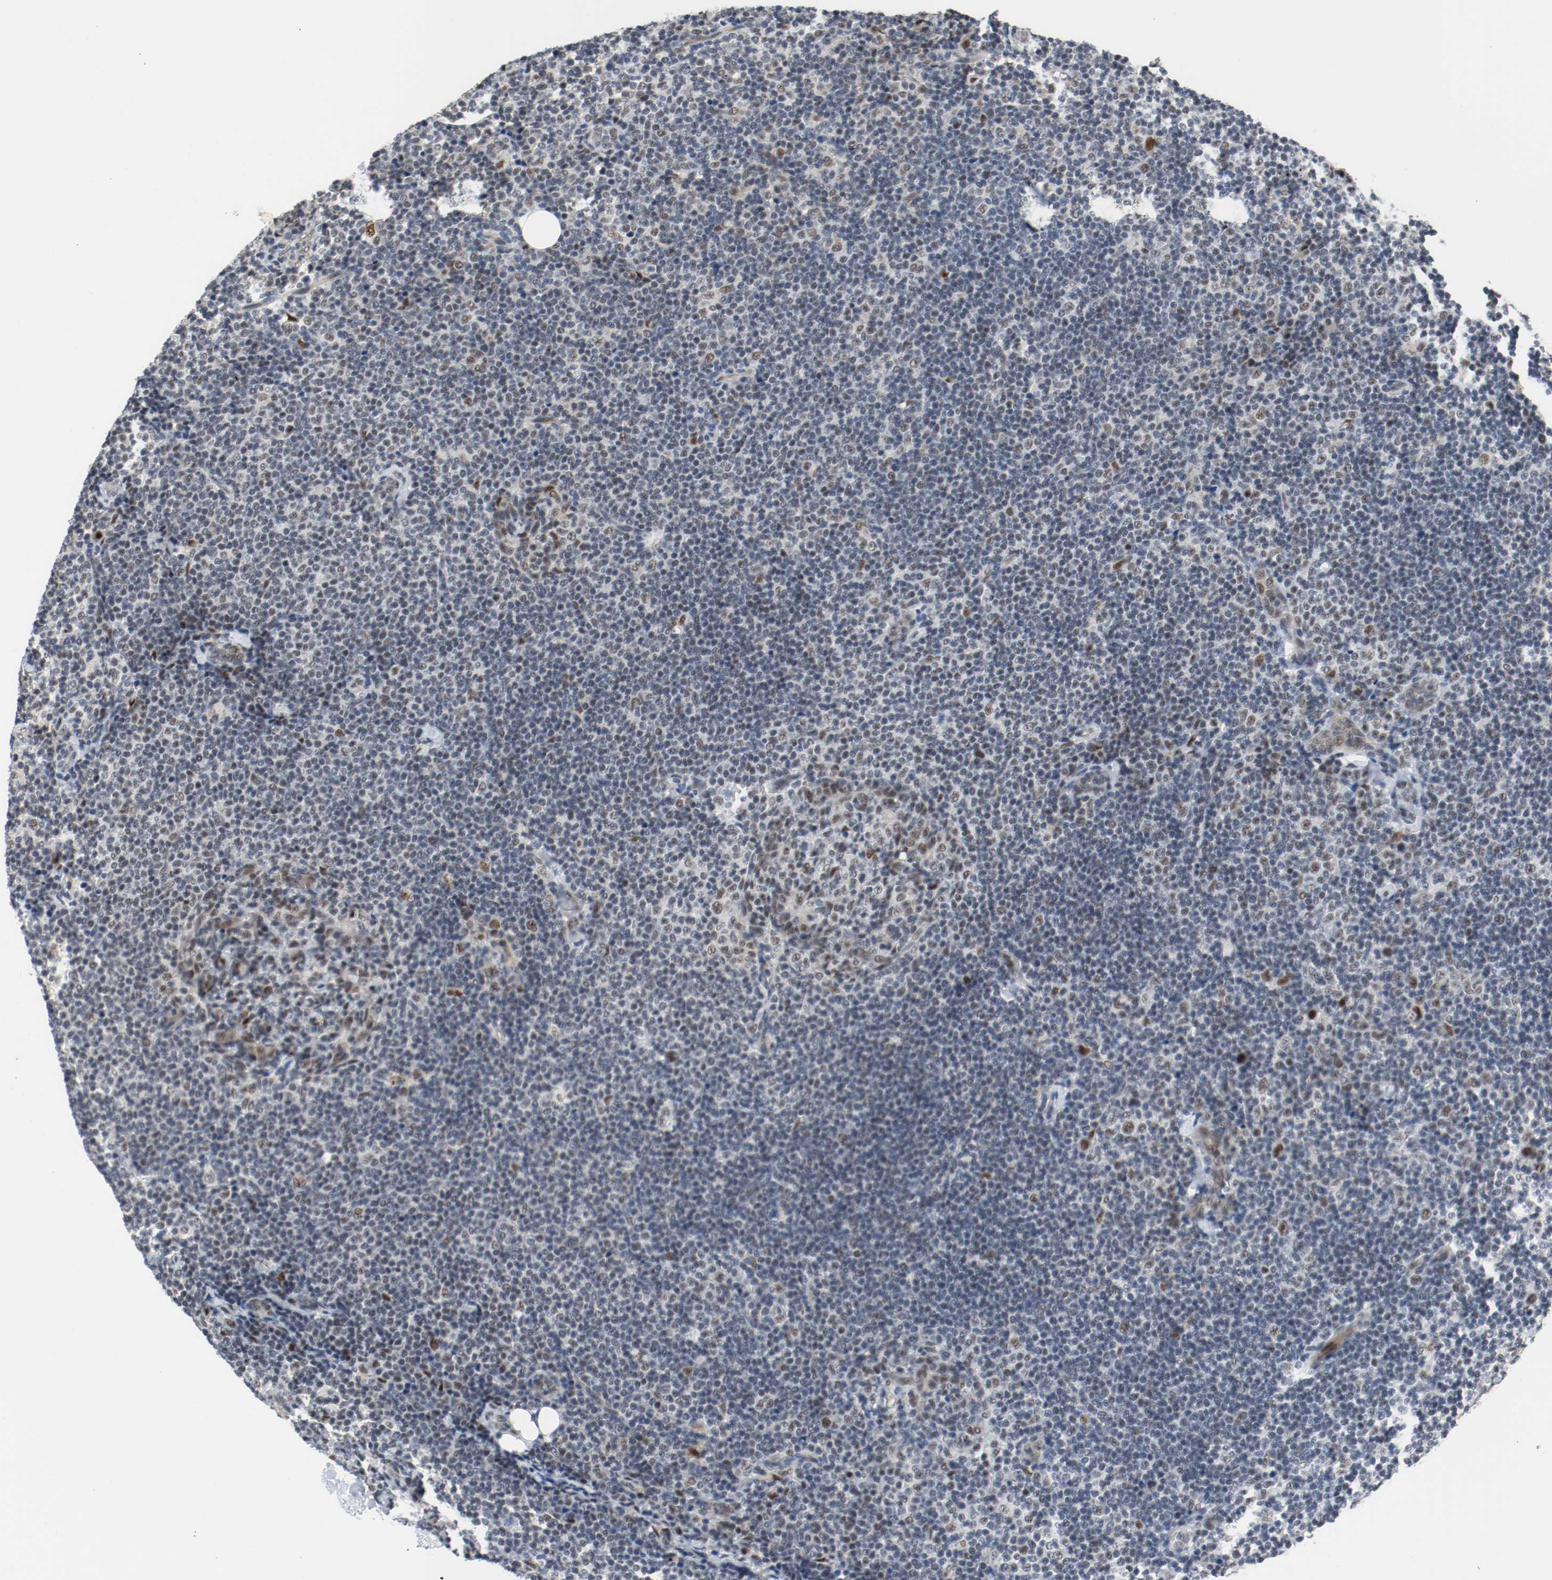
{"staining": {"intensity": "weak", "quantity": "<25%", "location": "nuclear"}, "tissue": "lymph node", "cell_type": "Germinal center cells", "image_type": "normal", "snomed": [{"axis": "morphology", "description": "Normal tissue, NOS"}, {"axis": "morphology", "description": "Uncertain malignant potential"}, {"axis": "topography", "description": "Lymph node"}, {"axis": "topography", "description": "Salivary gland, NOS"}], "caption": "High power microscopy micrograph of an IHC micrograph of unremarkable lymph node, revealing no significant staining in germinal center cells.", "gene": "ASH1L", "patient": {"sex": "female", "age": 51}}